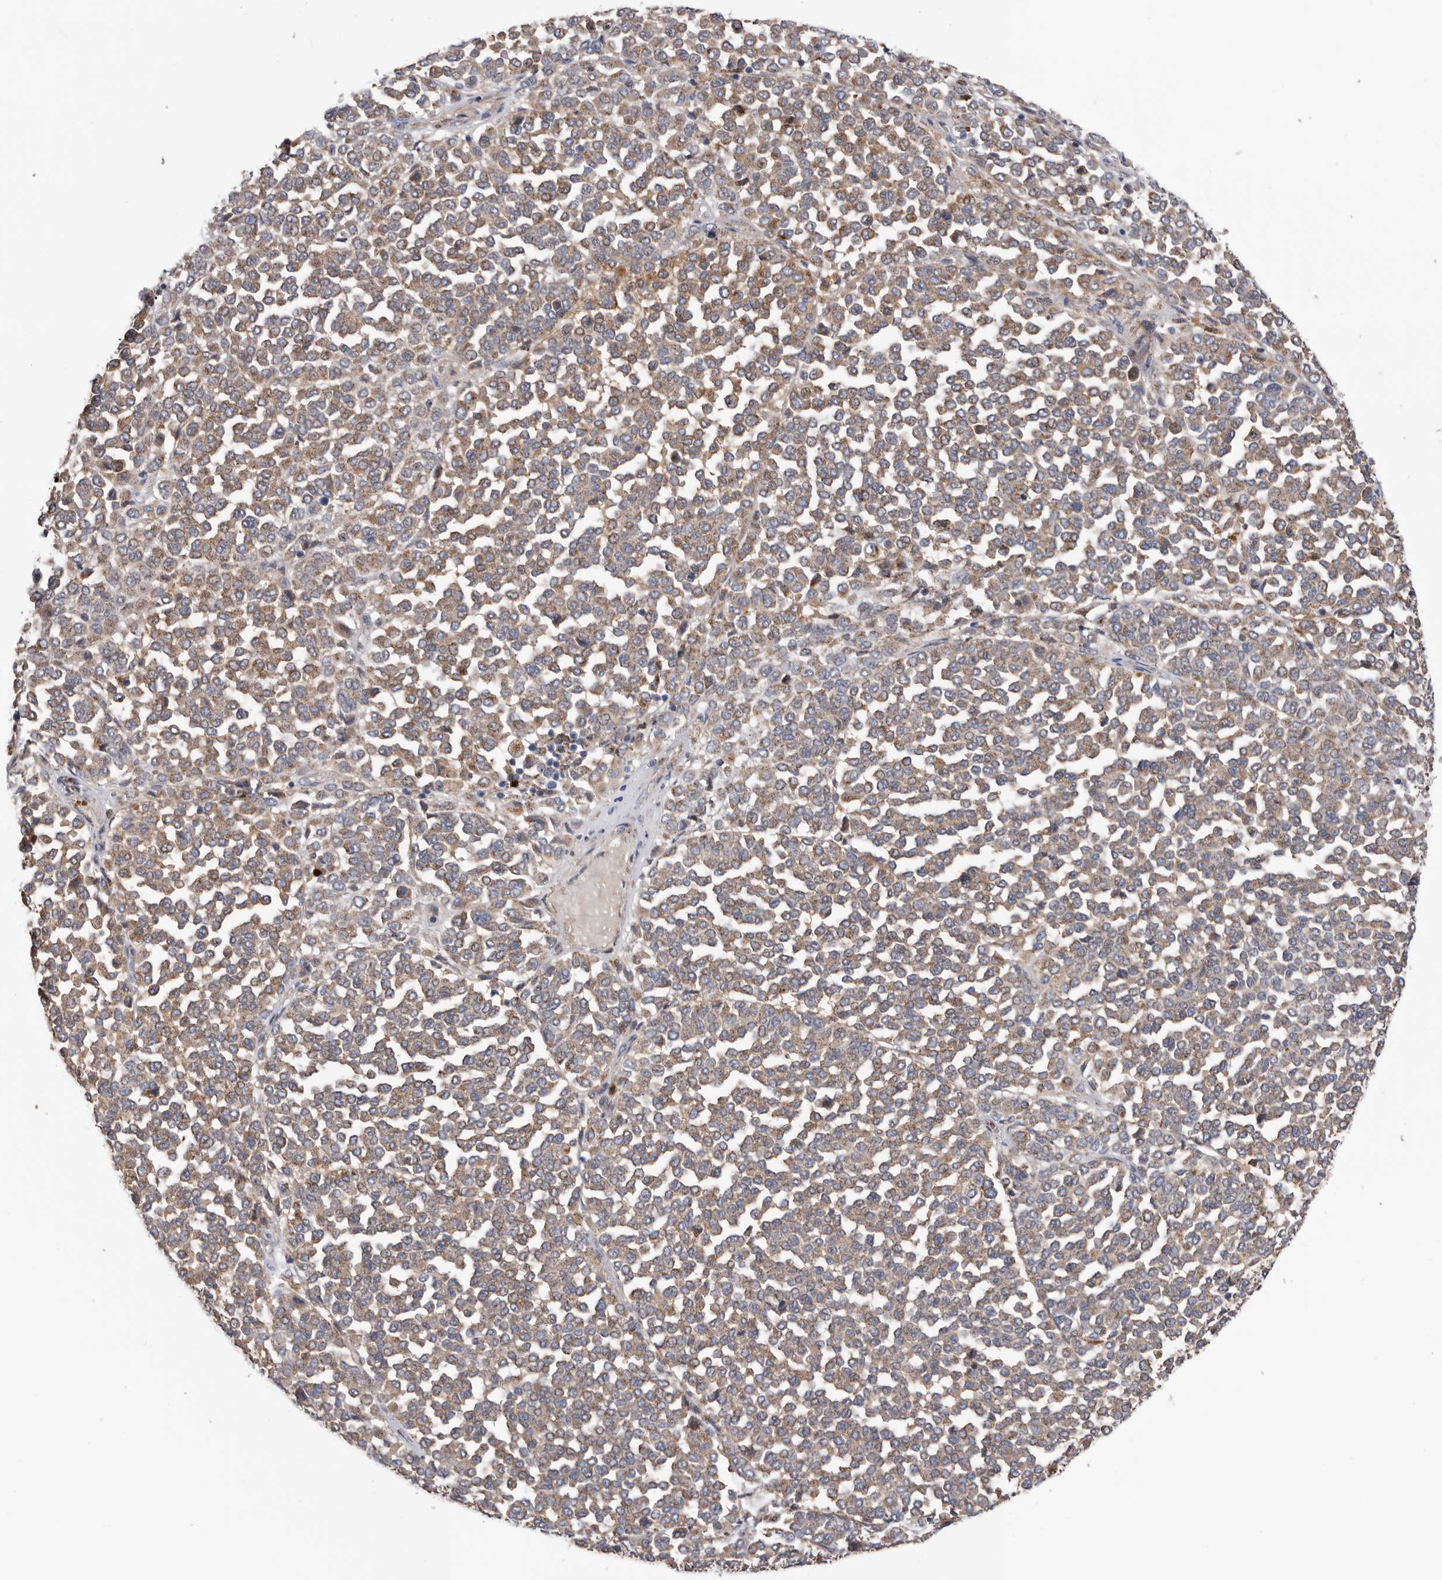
{"staining": {"intensity": "moderate", "quantity": ">75%", "location": "cytoplasmic/membranous"}, "tissue": "melanoma", "cell_type": "Tumor cells", "image_type": "cancer", "snomed": [{"axis": "morphology", "description": "Malignant melanoma, Metastatic site"}, {"axis": "topography", "description": "Pancreas"}], "caption": "Immunohistochemistry (IHC) (DAB) staining of malignant melanoma (metastatic site) shows moderate cytoplasmic/membranous protein positivity in about >75% of tumor cells.", "gene": "CRISPLD2", "patient": {"sex": "female", "age": 30}}